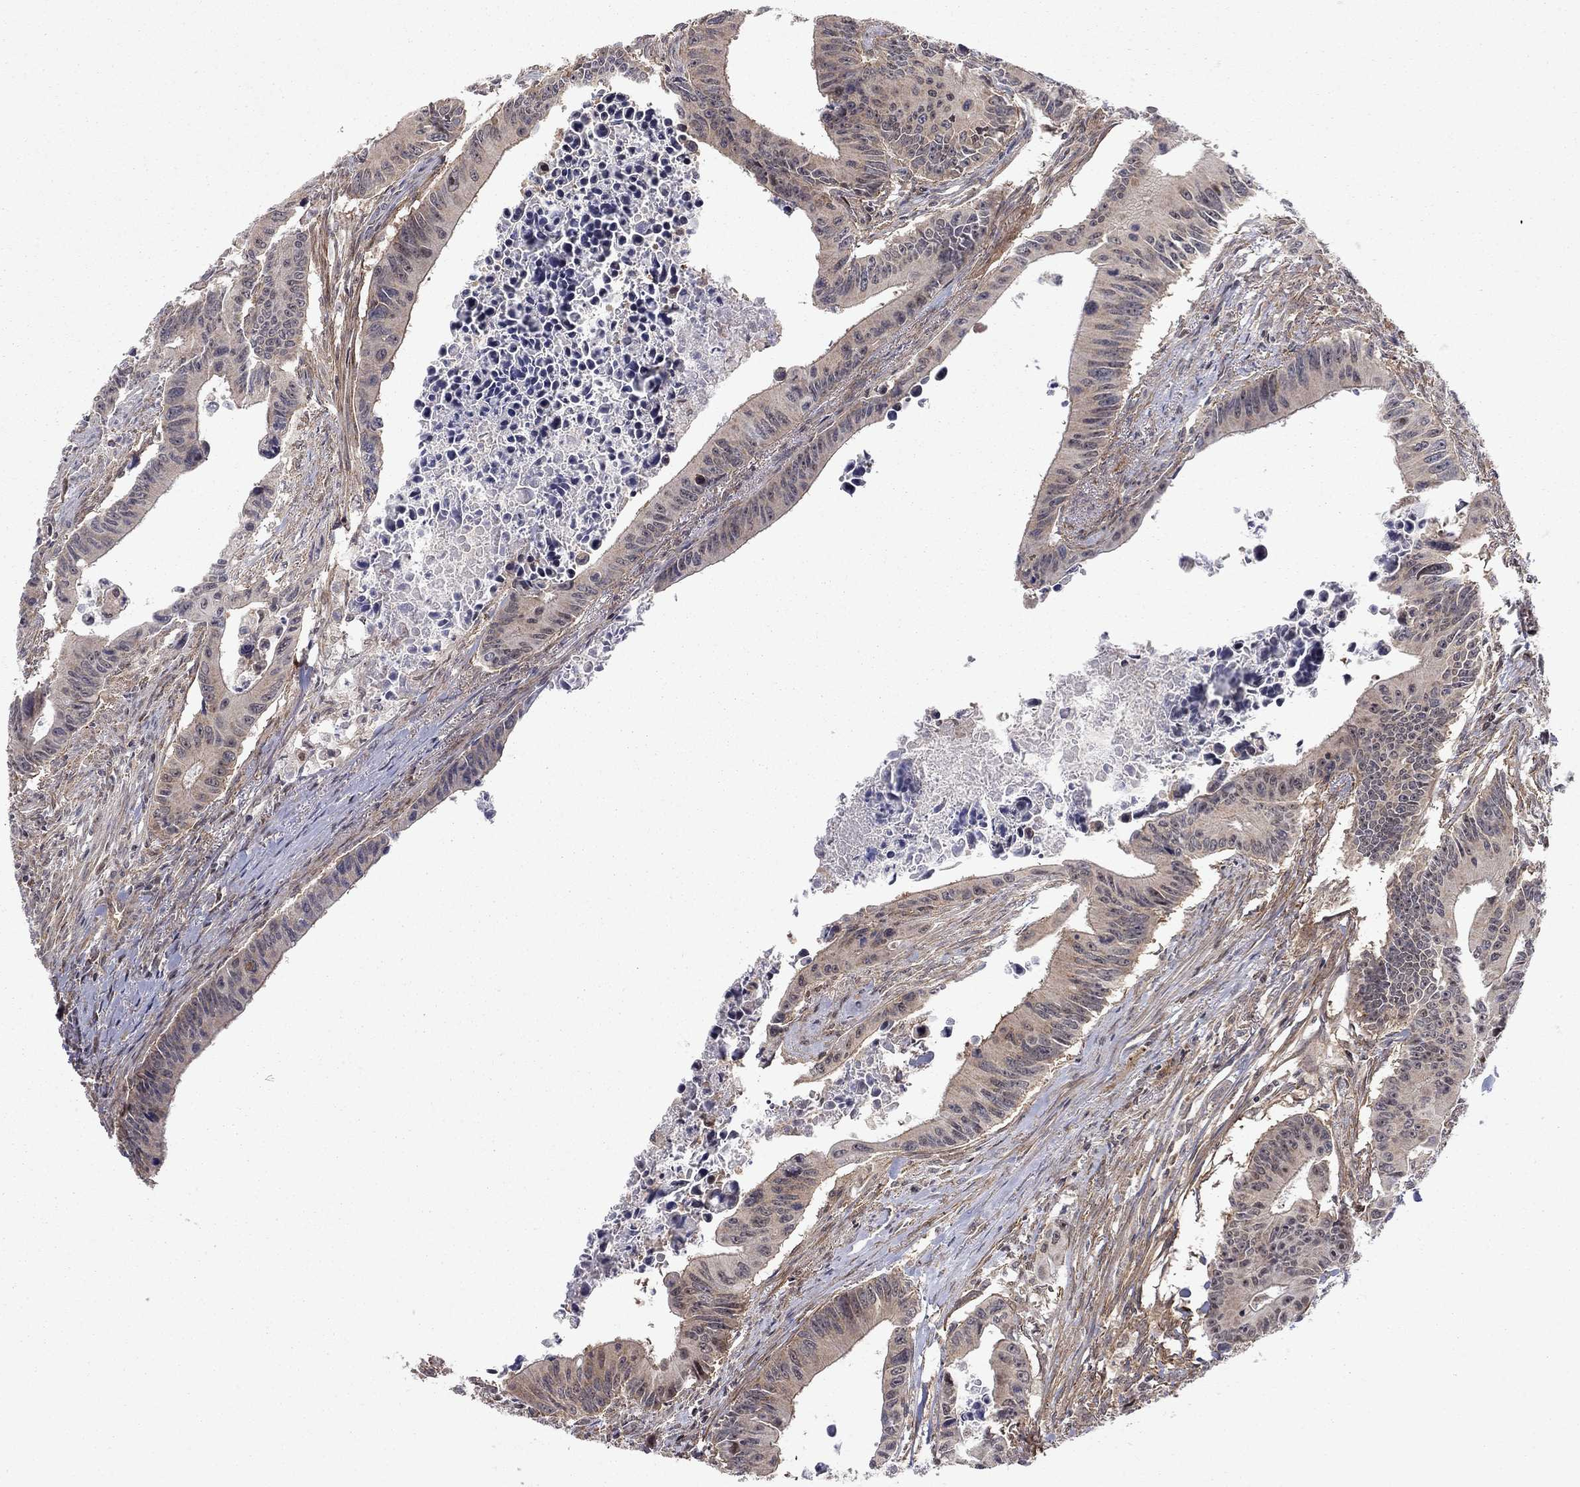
{"staining": {"intensity": "negative", "quantity": "none", "location": "none"}, "tissue": "colorectal cancer", "cell_type": "Tumor cells", "image_type": "cancer", "snomed": [{"axis": "morphology", "description": "Adenocarcinoma, NOS"}, {"axis": "topography", "description": "Colon"}], "caption": "Immunohistochemistry (IHC) image of human adenocarcinoma (colorectal) stained for a protein (brown), which demonstrates no staining in tumor cells.", "gene": "TDP1", "patient": {"sex": "female", "age": 87}}